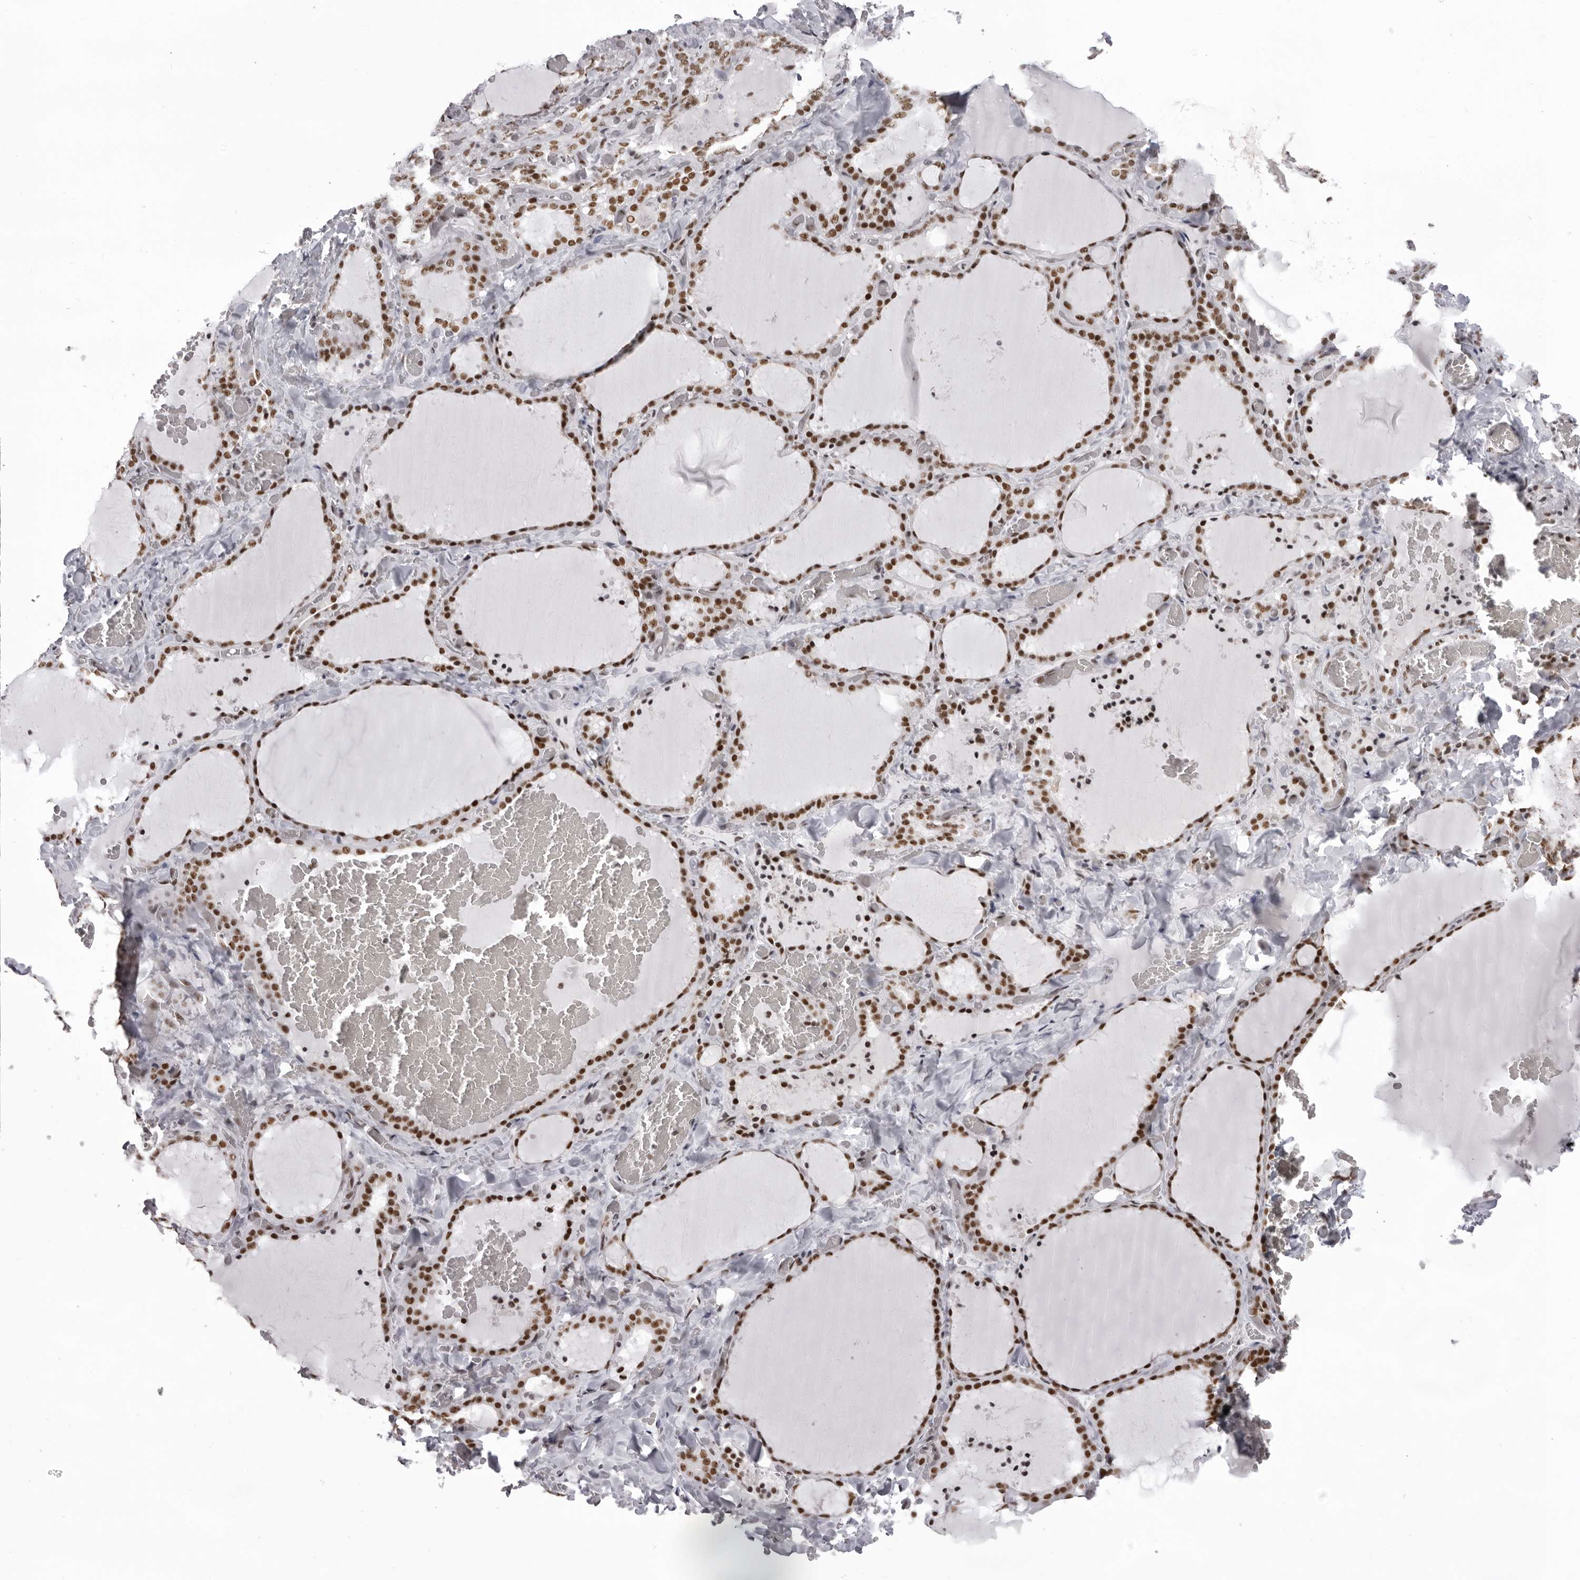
{"staining": {"intensity": "strong", "quantity": ">75%", "location": "nuclear"}, "tissue": "thyroid gland", "cell_type": "Glandular cells", "image_type": "normal", "snomed": [{"axis": "morphology", "description": "Normal tissue, NOS"}, {"axis": "topography", "description": "Thyroid gland"}], "caption": "IHC histopathology image of unremarkable human thyroid gland stained for a protein (brown), which reveals high levels of strong nuclear staining in approximately >75% of glandular cells.", "gene": "DHX9", "patient": {"sex": "female", "age": 22}}